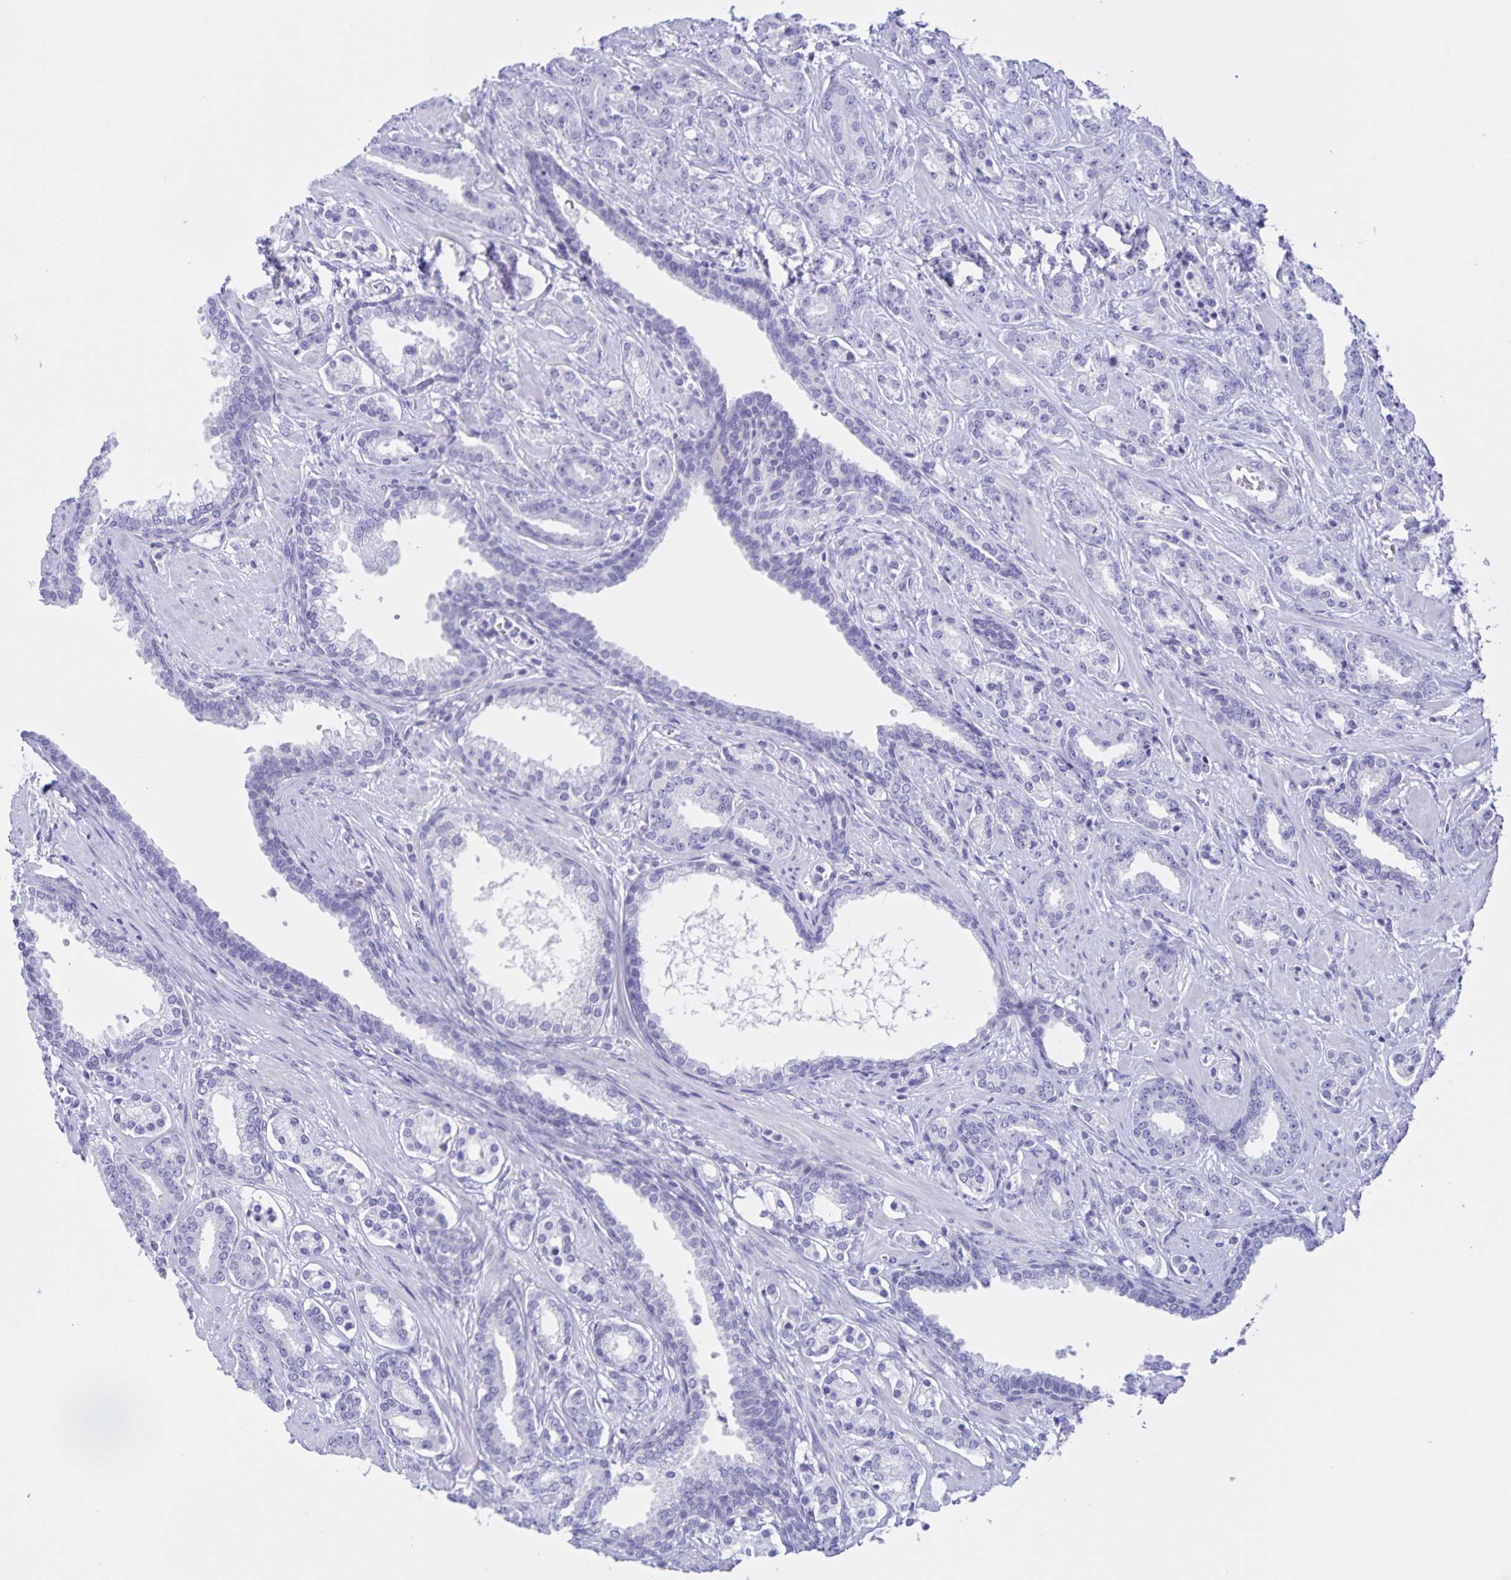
{"staining": {"intensity": "negative", "quantity": "none", "location": "none"}, "tissue": "prostate cancer", "cell_type": "Tumor cells", "image_type": "cancer", "snomed": [{"axis": "morphology", "description": "Adenocarcinoma, High grade"}, {"axis": "topography", "description": "Prostate"}], "caption": "Prostate cancer (high-grade adenocarcinoma) stained for a protein using immunohistochemistry exhibits no staining tumor cells.", "gene": "TGIF2LX", "patient": {"sex": "male", "age": 60}}